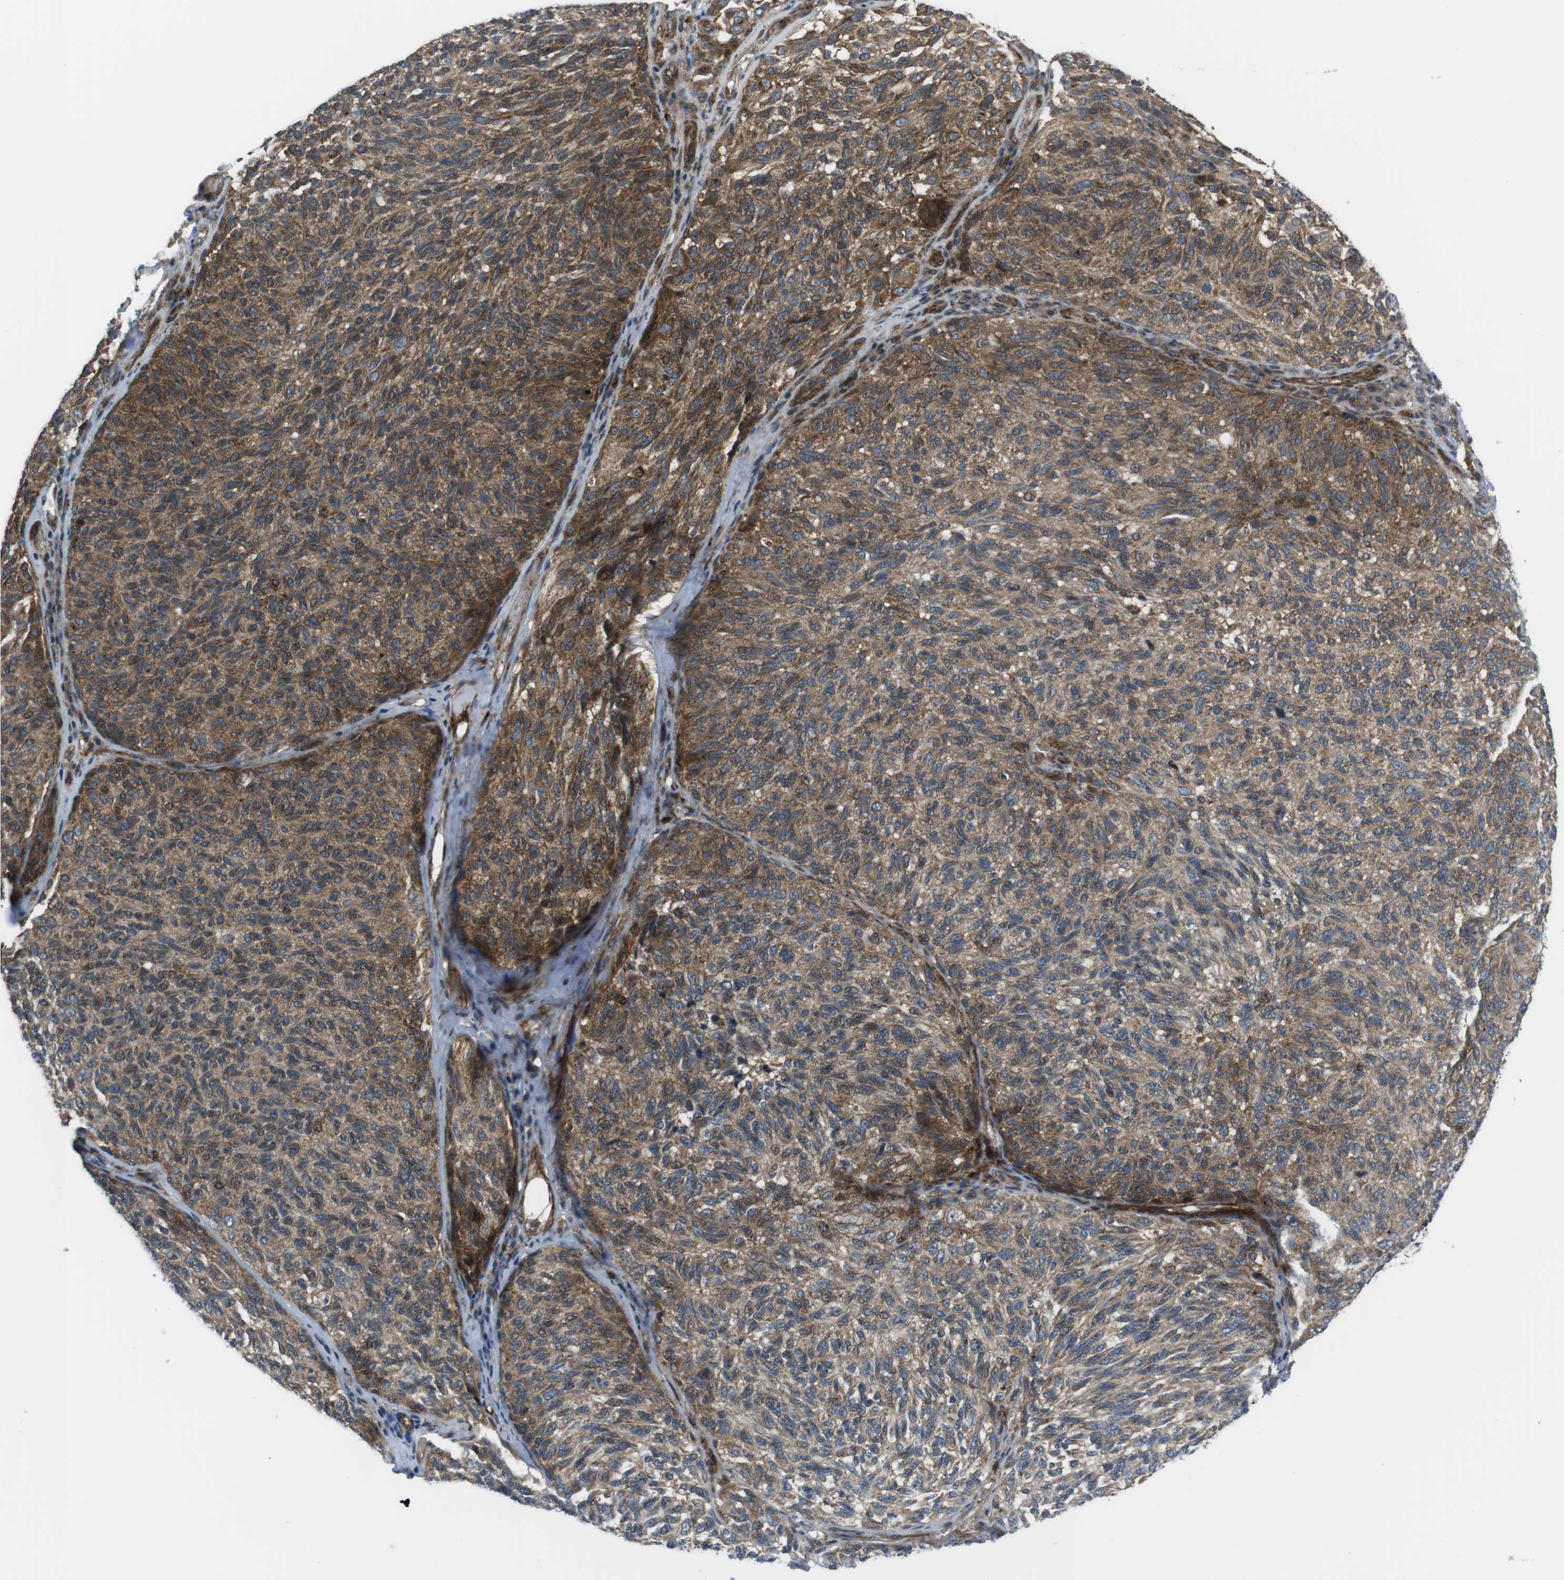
{"staining": {"intensity": "moderate", "quantity": ">75%", "location": "cytoplasmic/membranous"}, "tissue": "melanoma", "cell_type": "Tumor cells", "image_type": "cancer", "snomed": [{"axis": "morphology", "description": "Malignant melanoma, NOS"}, {"axis": "topography", "description": "Skin"}], "caption": "Malignant melanoma stained with a protein marker reveals moderate staining in tumor cells.", "gene": "CUL7", "patient": {"sex": "female", "age": 73}}